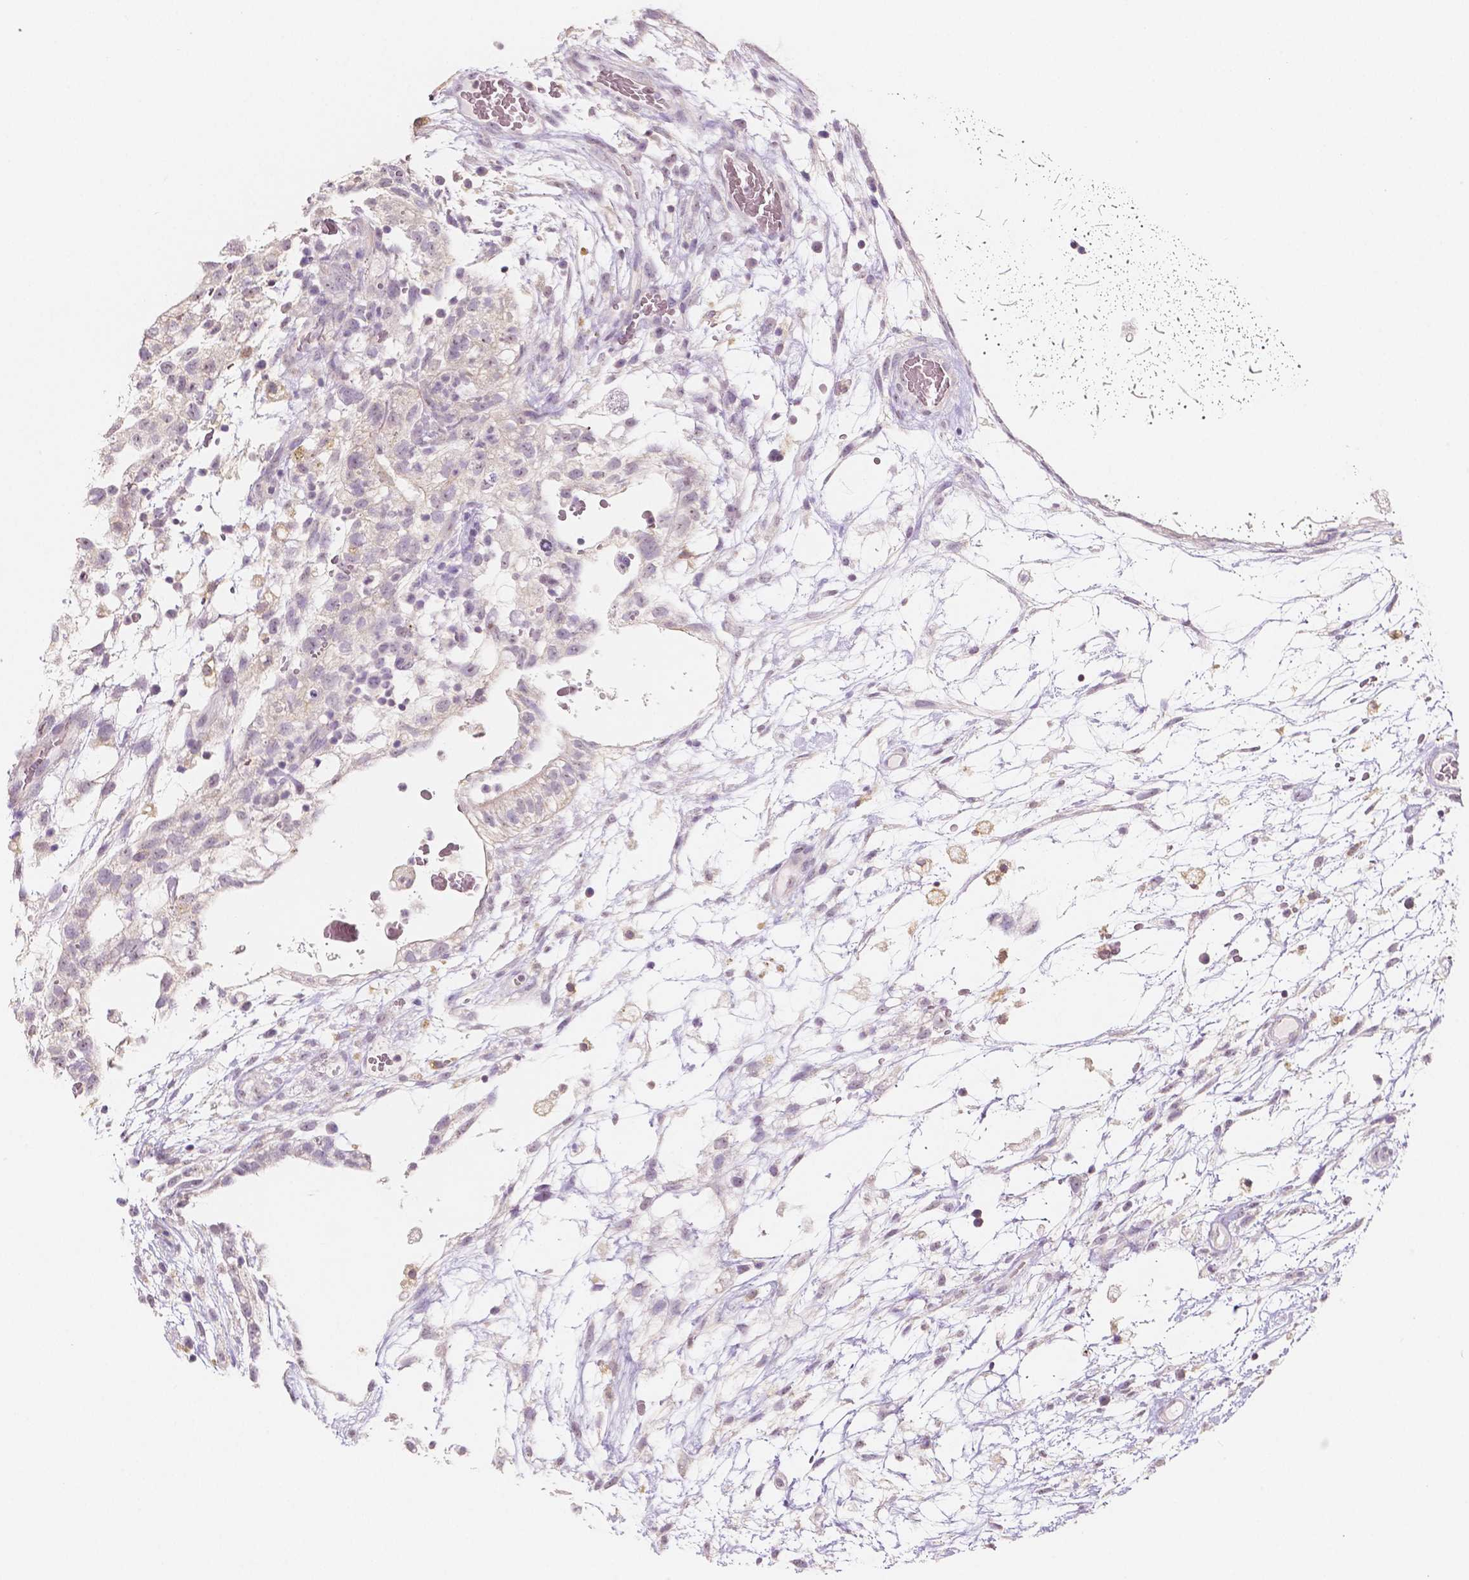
{"staining": {"intensity": "negative", "quantity": "none", "location": "none"}, "tissue": "testis cancer", "cell_type": "Tumor cells", "image_type": "cancer", "snomed": [{"axis": "morphology", "description": "Normal tissue, NOS"}, {"axis": "morphology", "description": "Carcinoma, Embryonal, NOS"}, {"axis": "topography", "description": "Testis"}], "caption": "Immunohistochemistry image of neoplastic tissue: testis cancer stained with DAB shows no significant protein positivity in tumor cells.", "gene": "C1orf167", "patient": {"sex": "male", "age": 32}}